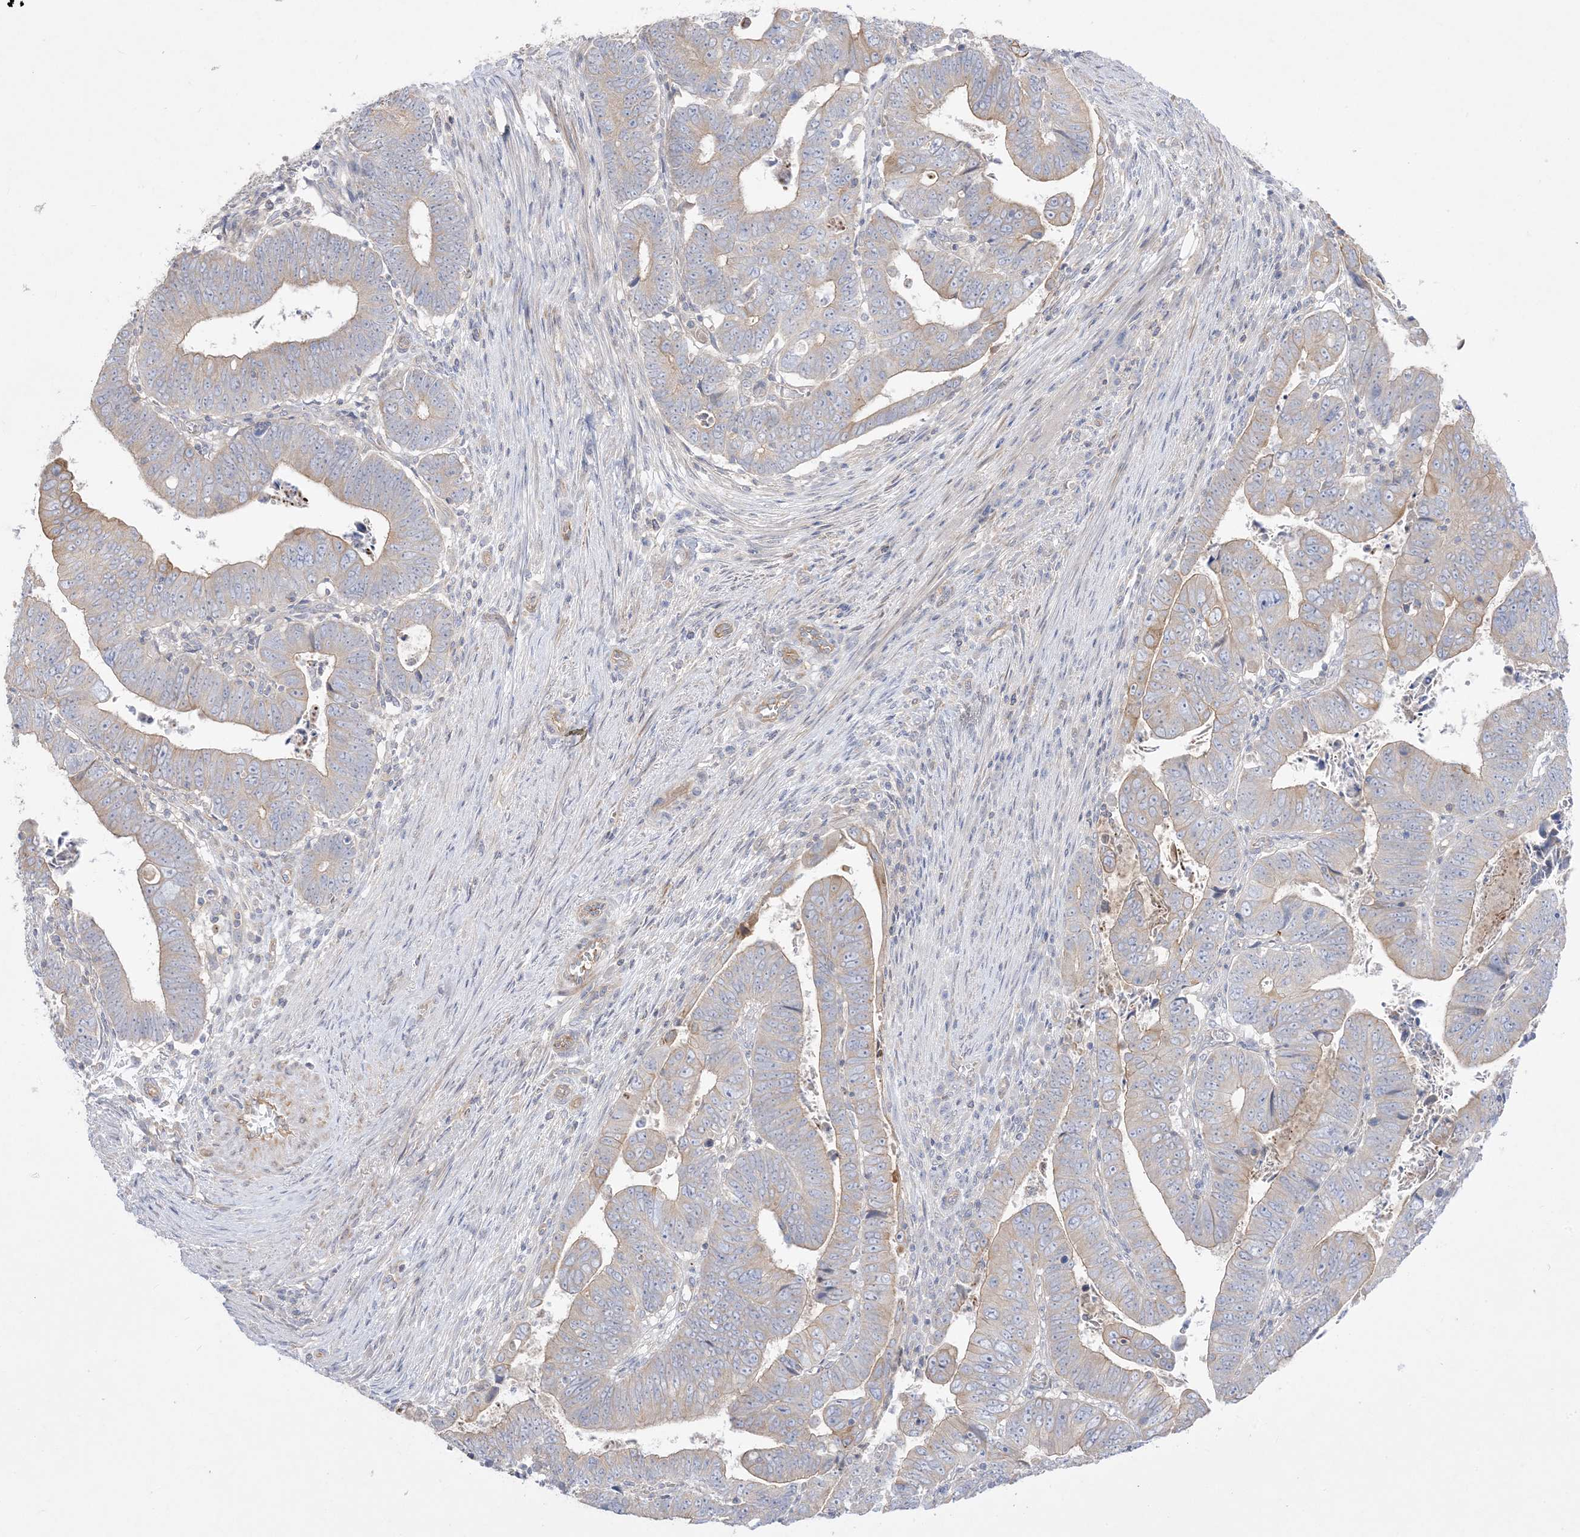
{"staining": {"intensity": "weak", "quantity": "25%-75%", "location": "cytoplasmic/membranous"}, "tissue": "colorectal cancer", "cell_type": "Tumor cells", "image_type": "cancer", "snomed": [{"axis": "morphology", "description": "Normal tissue, NOS"}, {"axis": "morphology", "description": "Adenocarcinoma, NOS"}, {"axis": "topography", "description": "Rectum"}], "caption": "A high-resolution micrograph shows IHC staining of colorectal cancer (adenocarcinoma), which displays weak cytoplasmic/membranous positivity in approximately 25%-75% of tumor cells.", "gene": "ARHGEF9", "patient": {"sex": "female", "age": 65}}